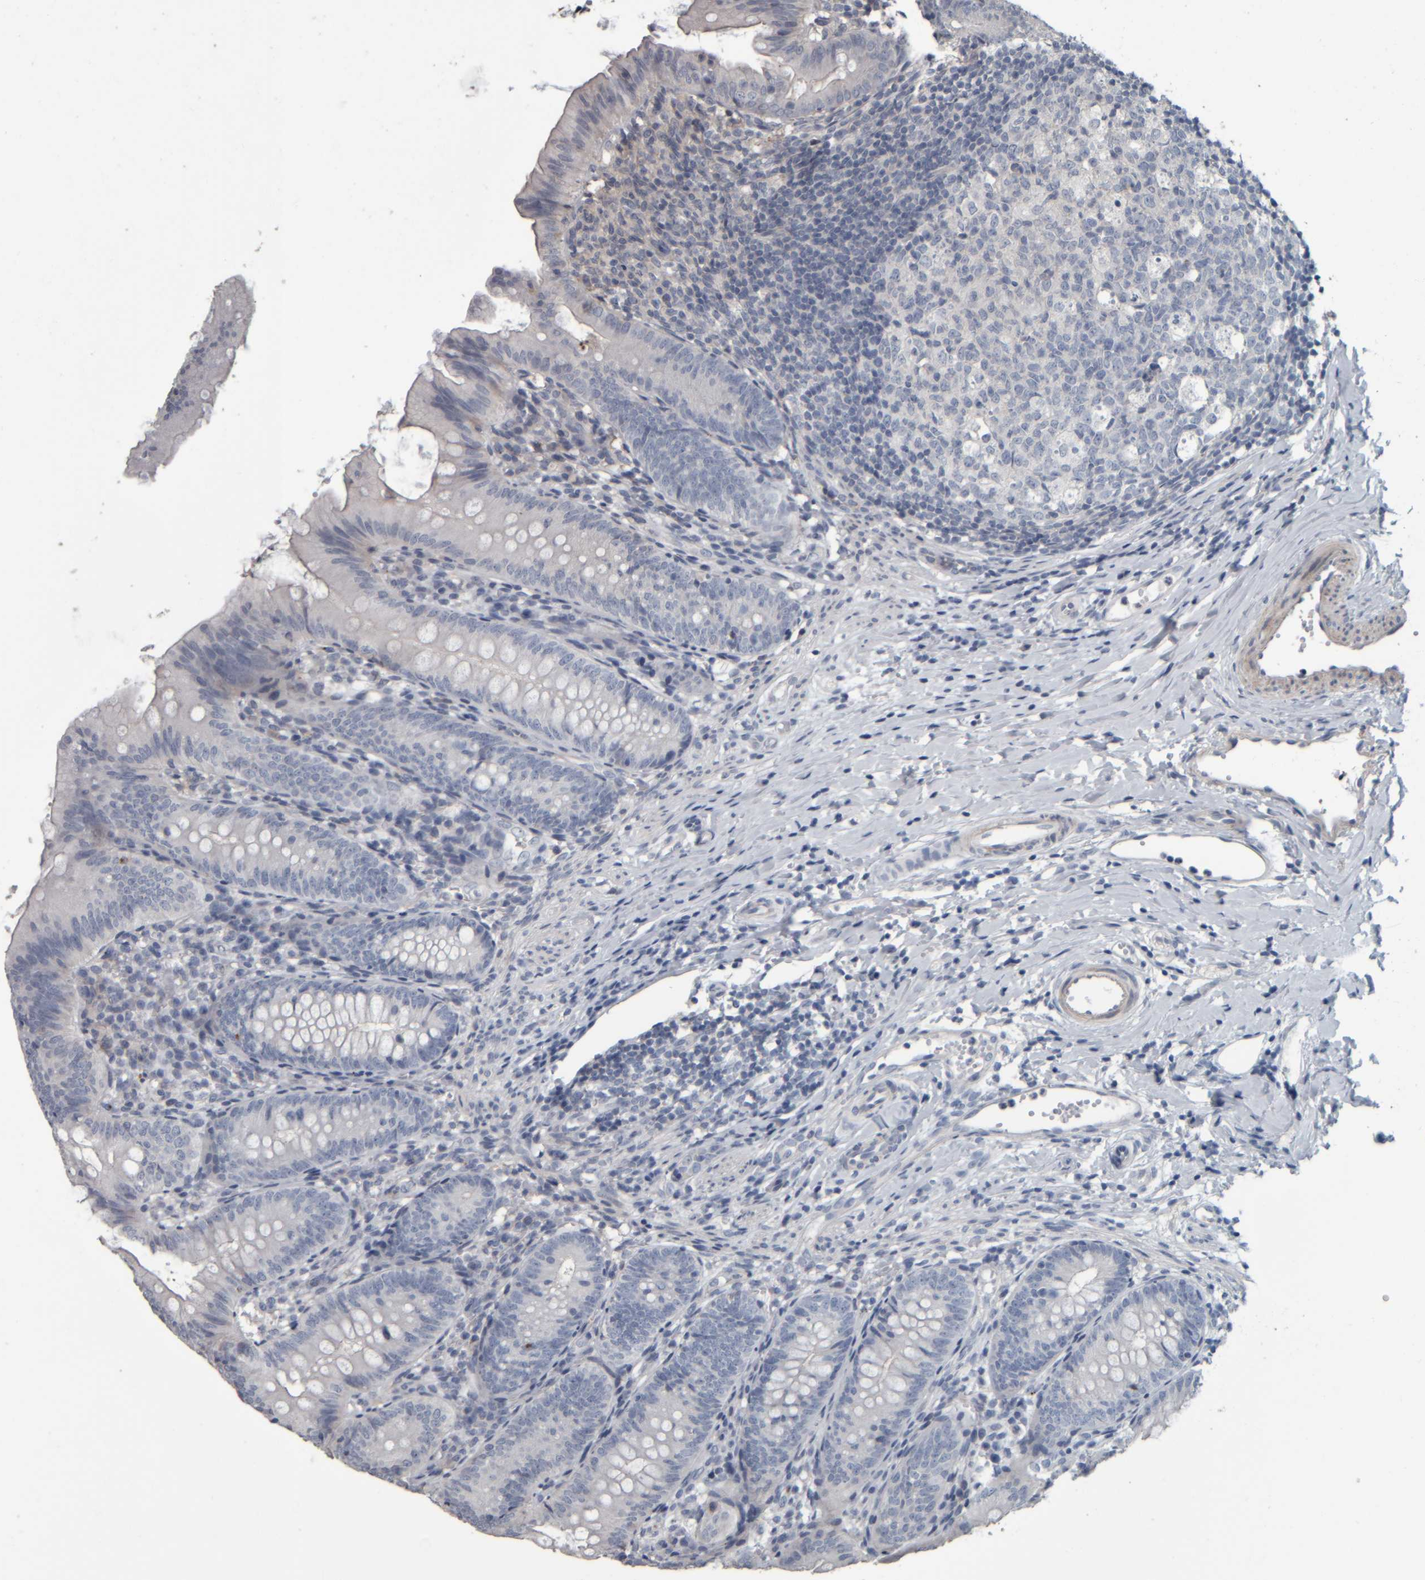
{"staining": {"intensity": "negative", "quantity": "none", "location": "none"}, "tissue": "appendix", "cell_type": "Glandular cells", "image_type": "normal", "snomed": [{"axis": "morphology", "description": "Normal tissue, NOS"}, {"axis": "topography", "description": "Appendix"}], "caption": "The histopathology image demonstrates no significant expression in glandular cells of appendix. Nuclei are stained in blue.", "gene": "CAVIN4", "patient": {"sex": "male", "age": 1}}